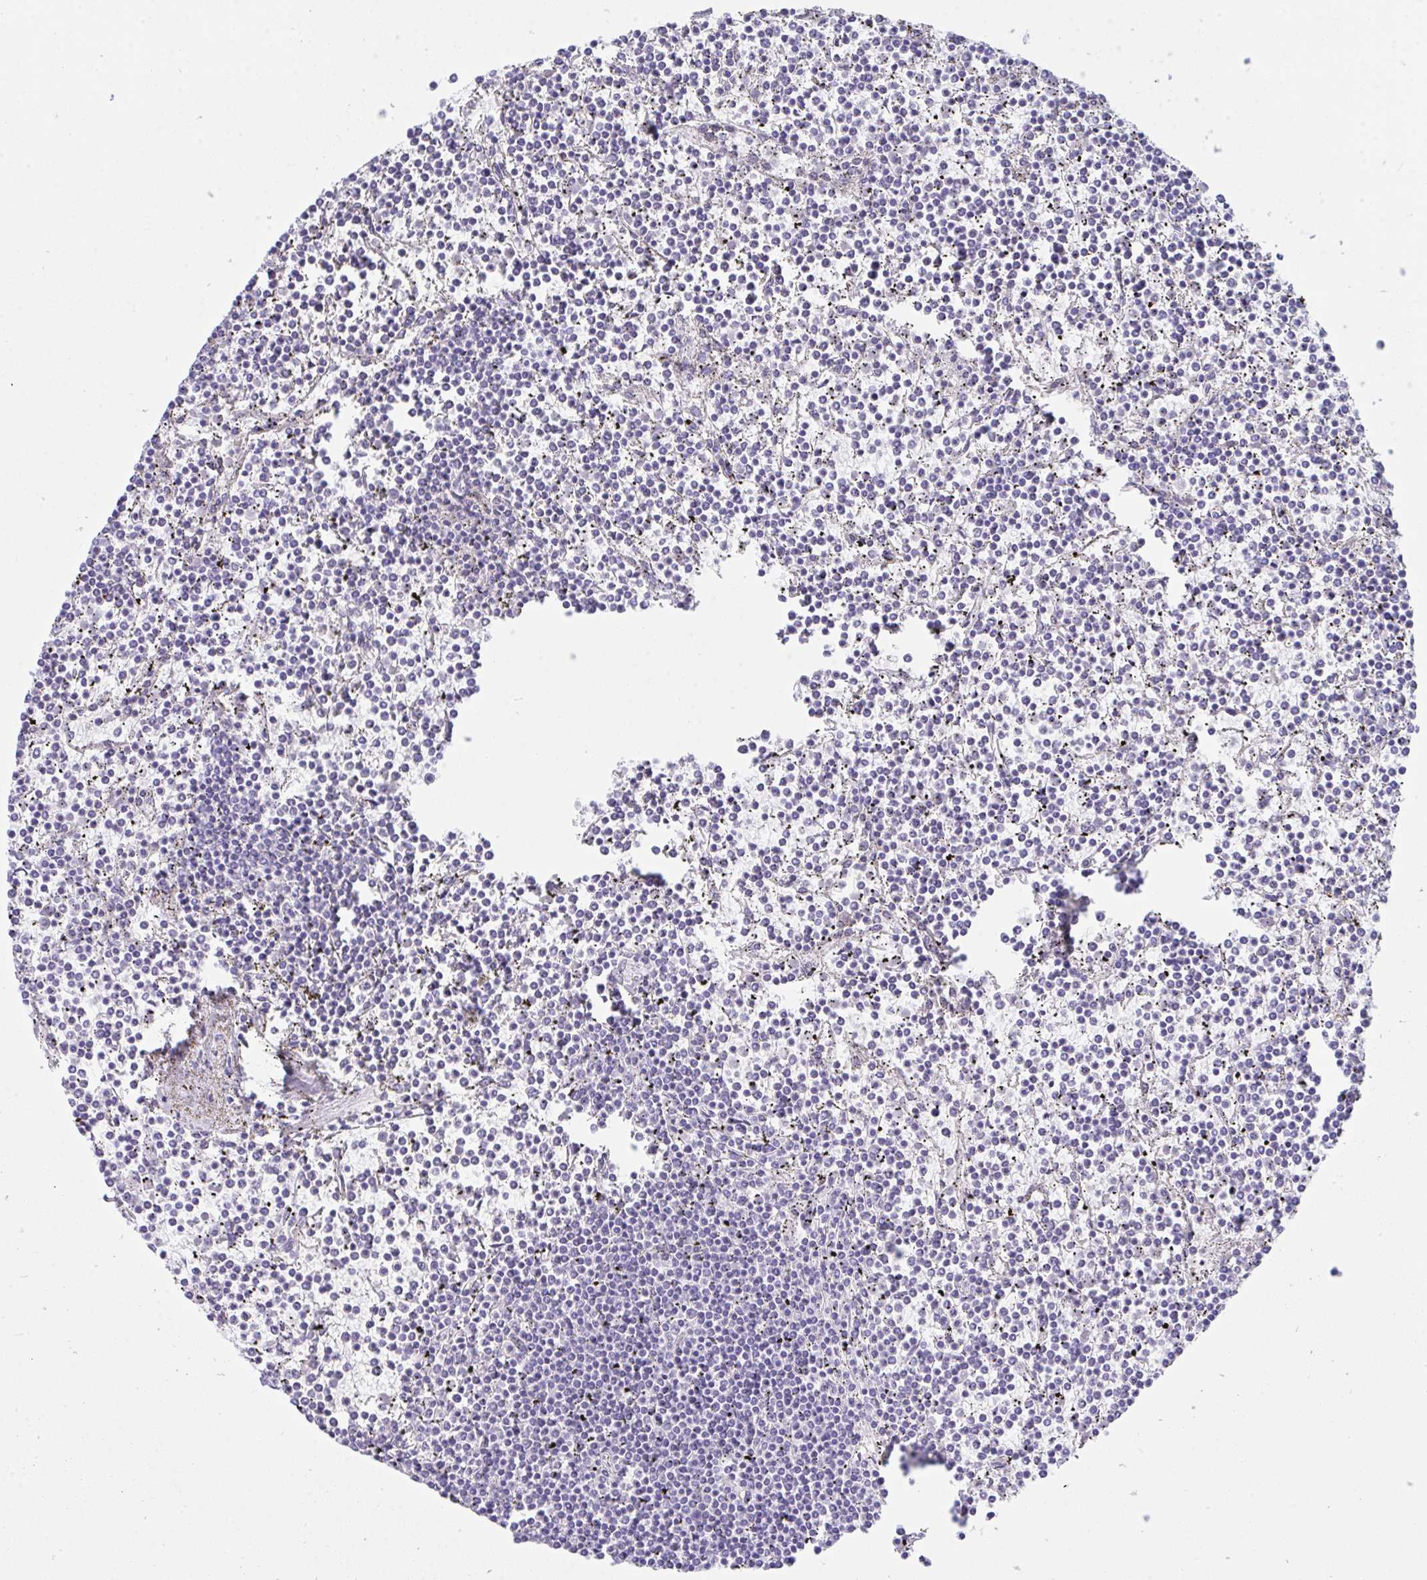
{"staining": {"intensity": "negative", "quantity": "none", "location": "none"}, "tissue": "lymphoma", "cell_type": "Tumor cells", "image_type": "cancer", "snomed": [{"axis": "morphology", "description": "Malignant lymphoma, non-Hodgkin's type, Low grade"}, {"axis": "topography", "description": "Spleen"}], "caption": "Tumor cells are negative for brown protein staining in low-grade malignant lymphoma, non-Hodgkin's type. (Stains: DAB IHC with hematoxylin counter stain, Microscopy: brightfield microscopy at high magnification).", "gene": "GAB1", "patient": {"sex": "female", "age": 19}}